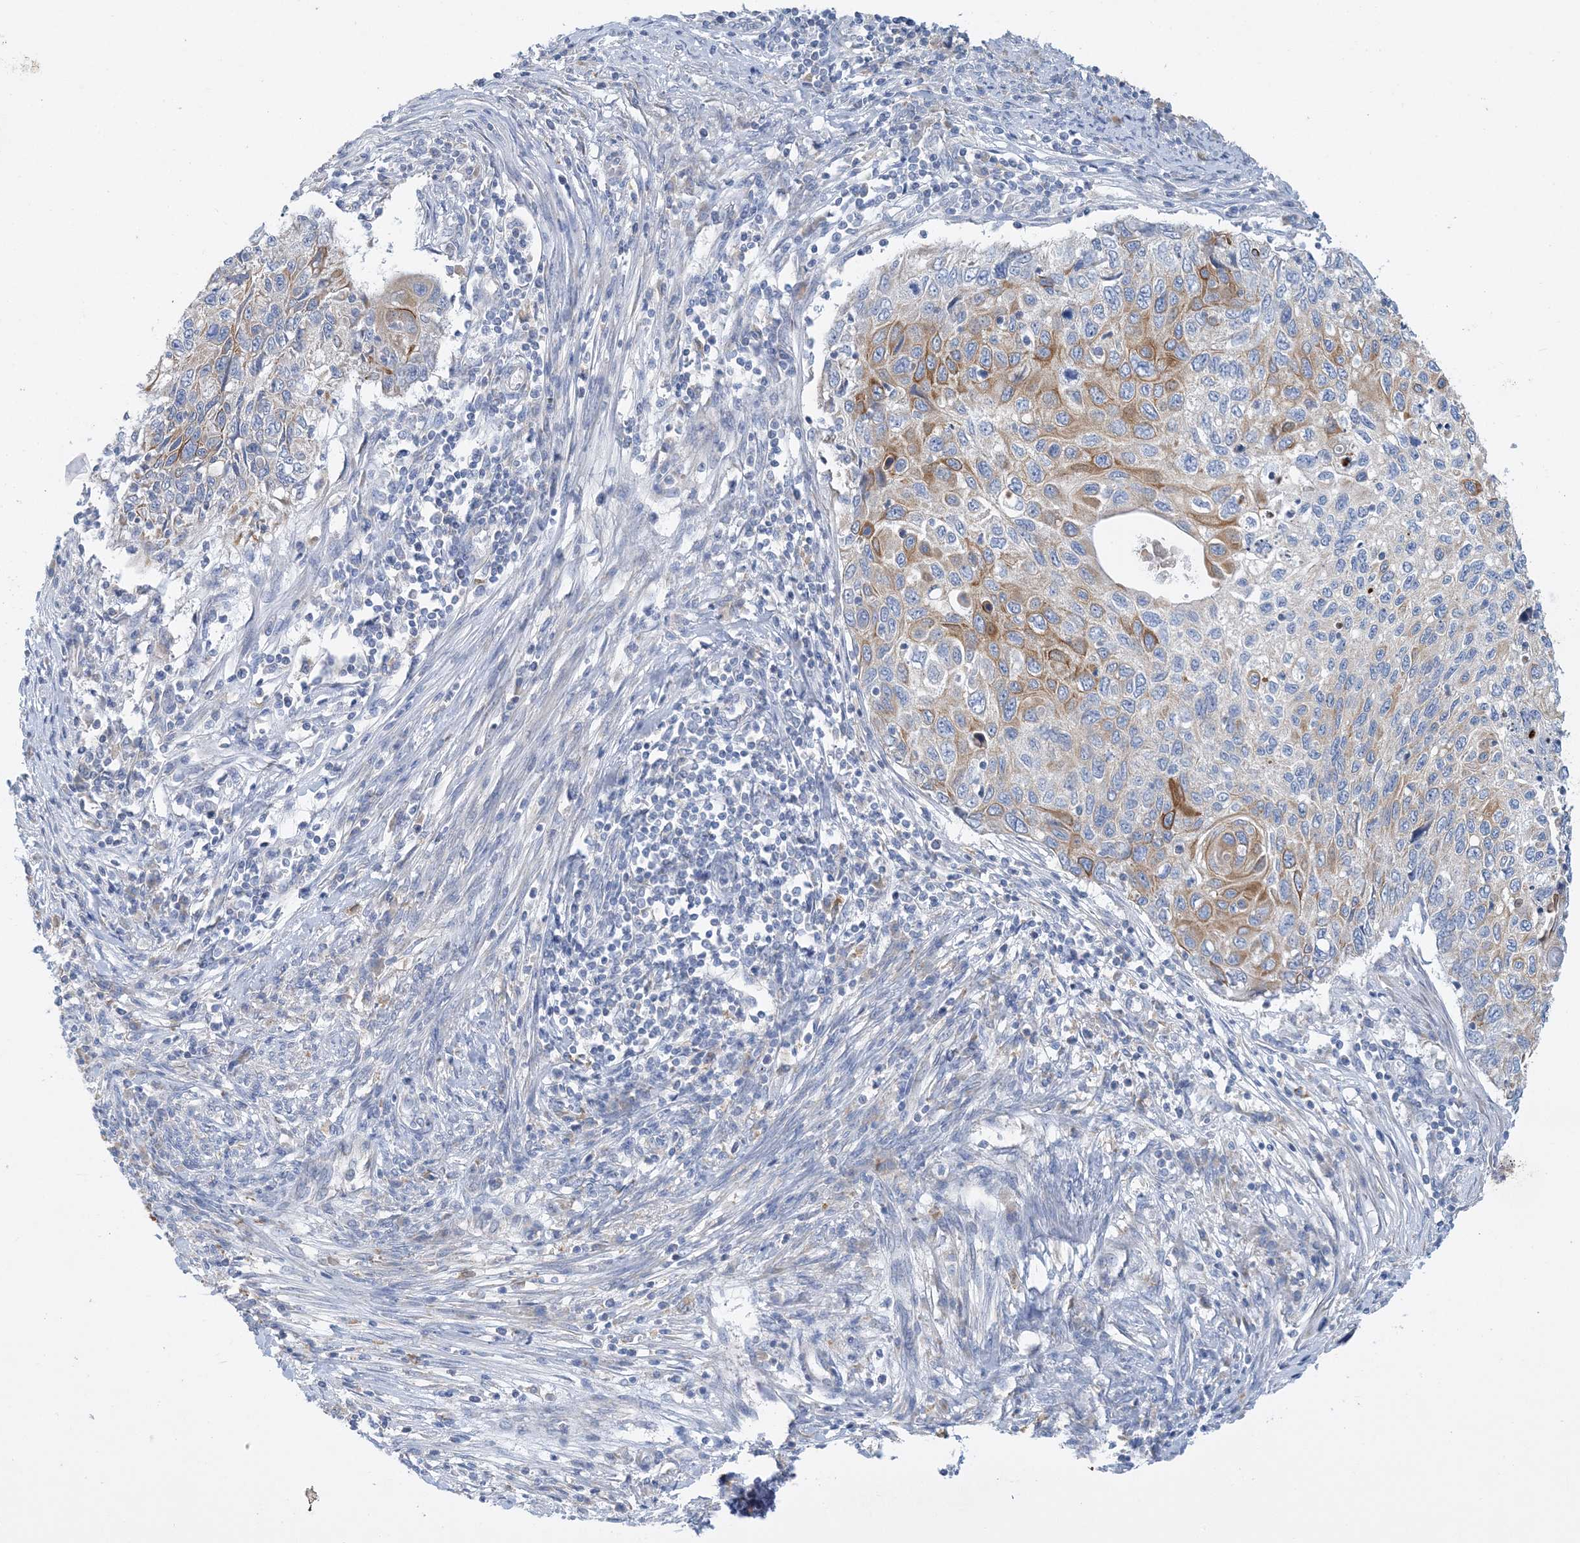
{"staining": {"intensity": "moderate", "quantity": "25%-75%", "location": "cytoplasmic/membranous"}, "tissue": "cervical cancer", "cell_type": "Tumor cells", "image_type": "cancer", "snomed": [{"axis": "morphology", "description": "Squamous cell carcinoma, NOS"}, {"axis": "topography", "description": "Cervix"}], "caption": "Immunohistochemical staining of cervical cancer (squamous cell carcinoma) displays medium levels of moderate cytoplasmic/membranous staining in approximately 25%-75% of tumor cells.", "gene": "ZCCHC18", "patient": {"sex": "female", "age": 70}}